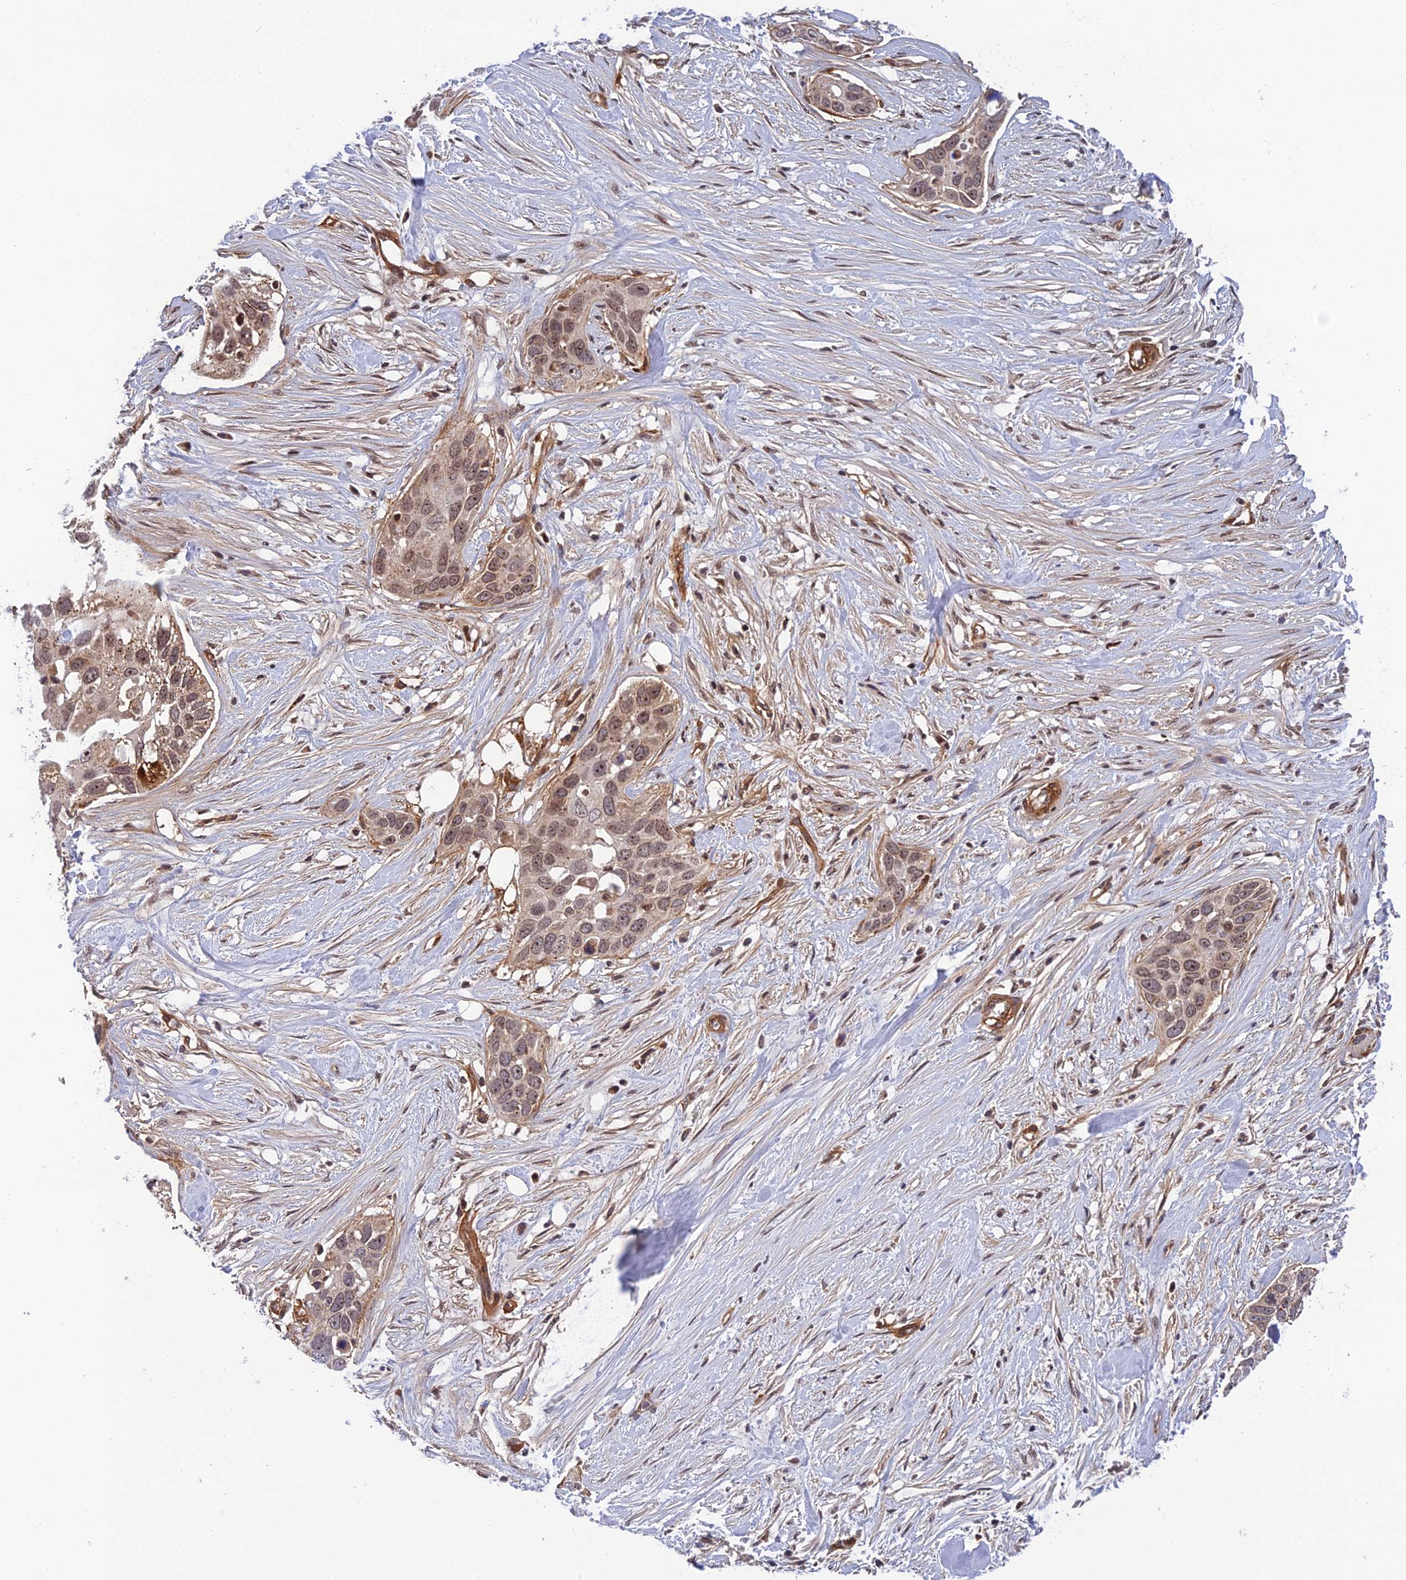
{"staining": {"intensity": "moderate", "quantity": ">75%", "location": "nuclear"}, "tissue": "pancreatic cancer", "cell_type": "Tumor cells", "image_type": "cancer", "snomed": [{"axis": "morphology", "description": "Adenocarcinoma, NOS"}, {"axis": "topography", "description": "Pancreas"}], "caption": "This is a photomicrograph of immunohistochemistry staining of pancreatic cancer (adenocarcinoma), which shows moderate staining in the nuclear of tumor cells.", "gene": "REXO1", "patient": {"sex": "female", "age": 60}}